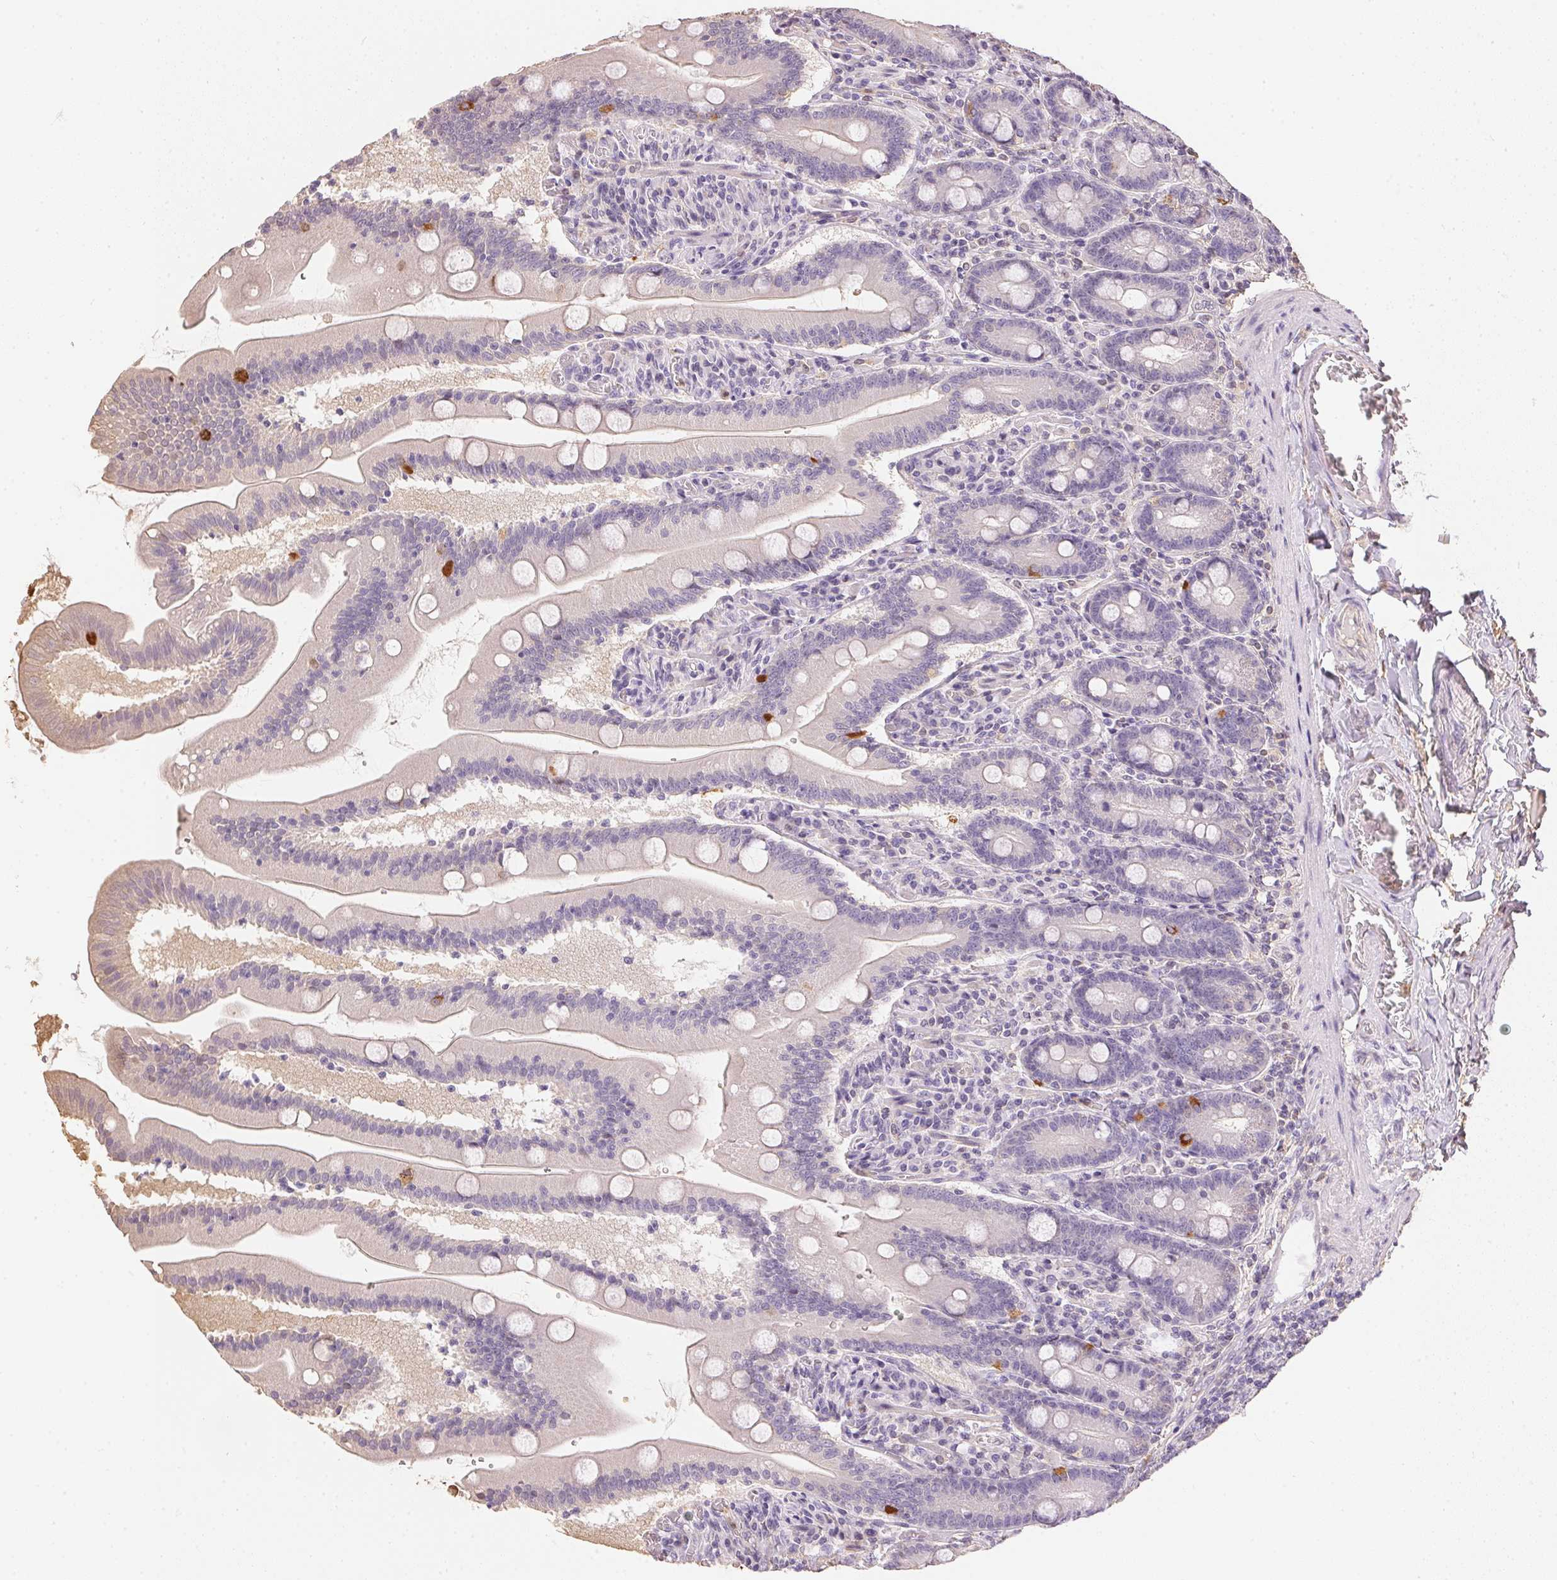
{"staining": {"intensity": "strong", "quantity": "<25%", "location": "cytoplasmic/membranous"}, "tissue": "small intestine", "cell_type": "Glandular cells", "image_type": "normal", "snomed": [{"axis": "morphology", "description": "Normal tissue, NOS"}, {"axis": "topography", "description": "Small intestine"}], "caption": "Small intestine was stained to show a protein in brown. There is medium levels of strong cytoplasmic/membranous staining in approximately <25% of glandular cells. (Brightfield microscopy of DAB IHC at high magnification).", "gene": "S100A3", "patient": {"sex": "male", "age": 37}}